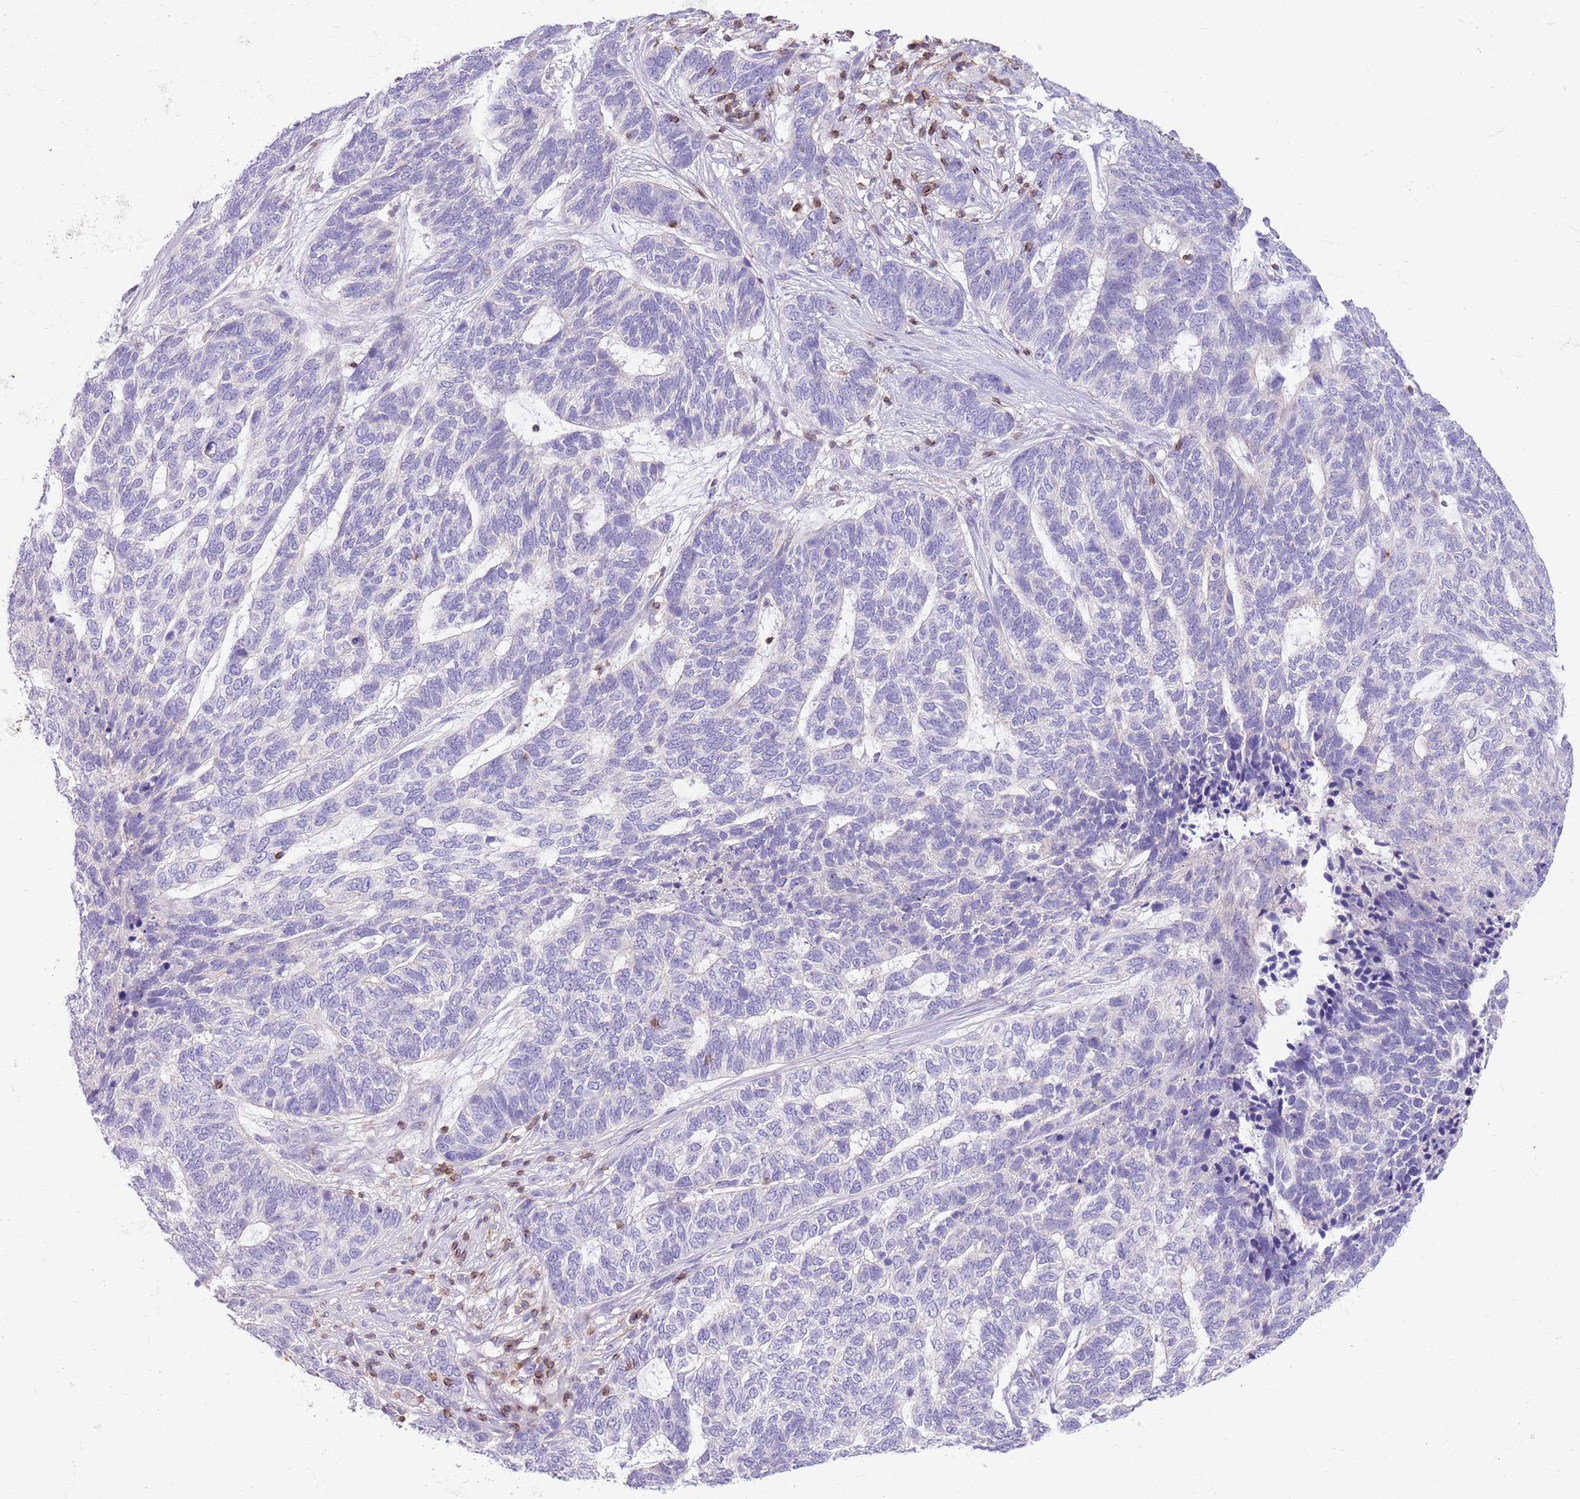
{"staining": {"intensity": "negative", "quantity": "none", "location": "none"}, "tissue": "skin cancer", "cell_type": "Tumor cells", "image_type": "cancer", "snomed": [{"axis": "morphology", "description": "Basal cell carcinoma"}, {"axis": "topography", "description": "Skin"}], "caption": "High magnification brightfield microscopy of skin basal cell carcinoma stained with DAB (3,3'-diaminobenzidine) (brown) and counterstained with hematoxylin (blue): tumor cells show no significant staining.", "gene": "OR4Q3", "patient": {"sex": "female", "age": 65}}